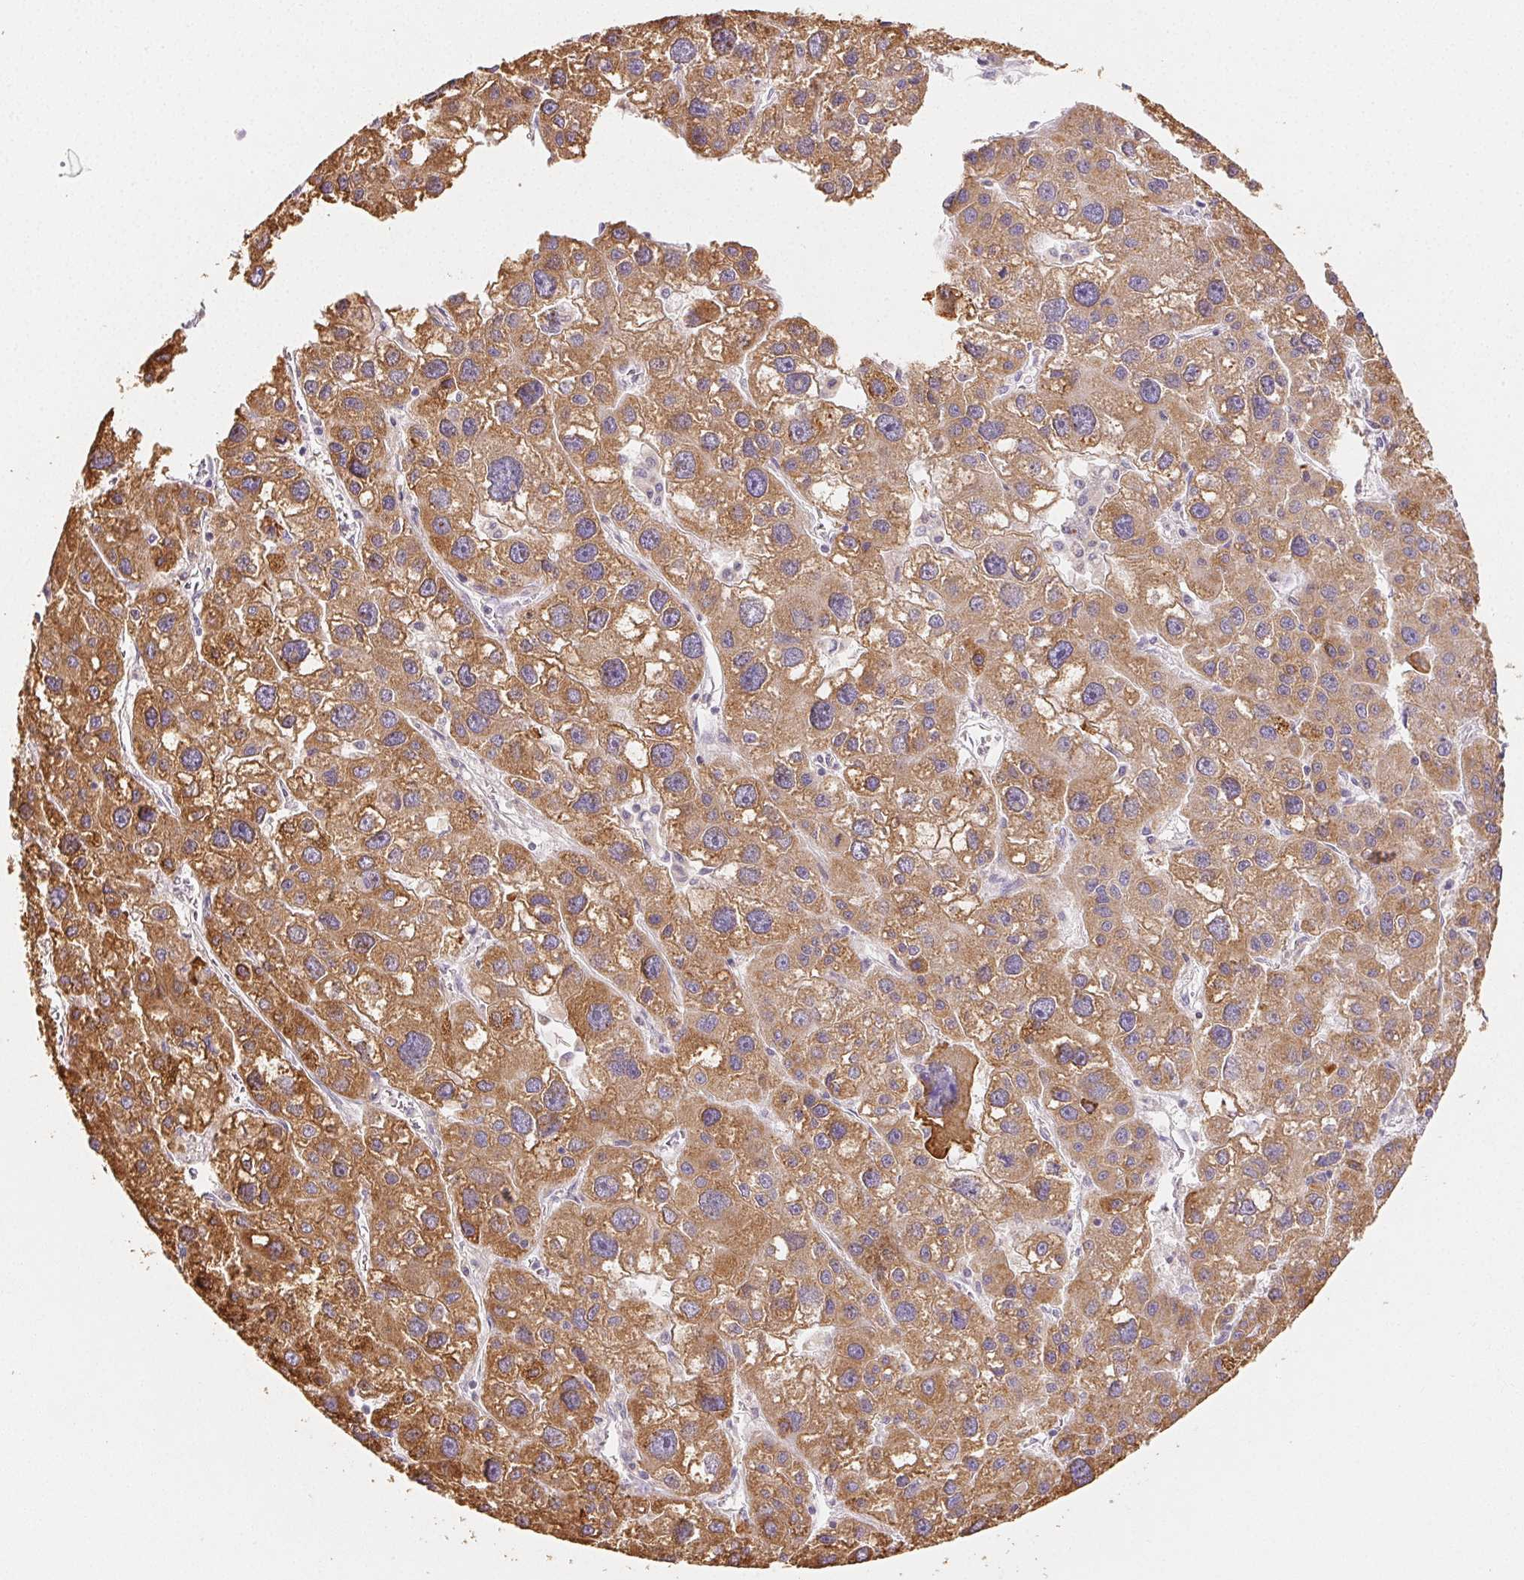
{"staining": {"intensity": "strong", "quantity": ">75%", "location": "cytoplasmic/membranous"}, "tissue": "liver cancer", "cell_type": "Tumor cells", "image_type": "cancer", "snomed": [{"axis": "morphology", "description": "Carcinoma, Hepatocellular, NOS"}, {"axis": "topography", "description": "Liver"}], "caption": "A high-resolution image shows immunohistochemistry staining of hepatocellular carcinoma (liver), which reveals strong cytoplasmic/membranous staining in approximately >75% of tumor cells. The staining is performed using DAB (3,3'-diaminobenzidine) brown chromogen to label protein expression. The nuclei are counter-stained blue using hematoxylin.", "gene": "ACVR1B", "patient": {"sex": "male", "age": 73}}